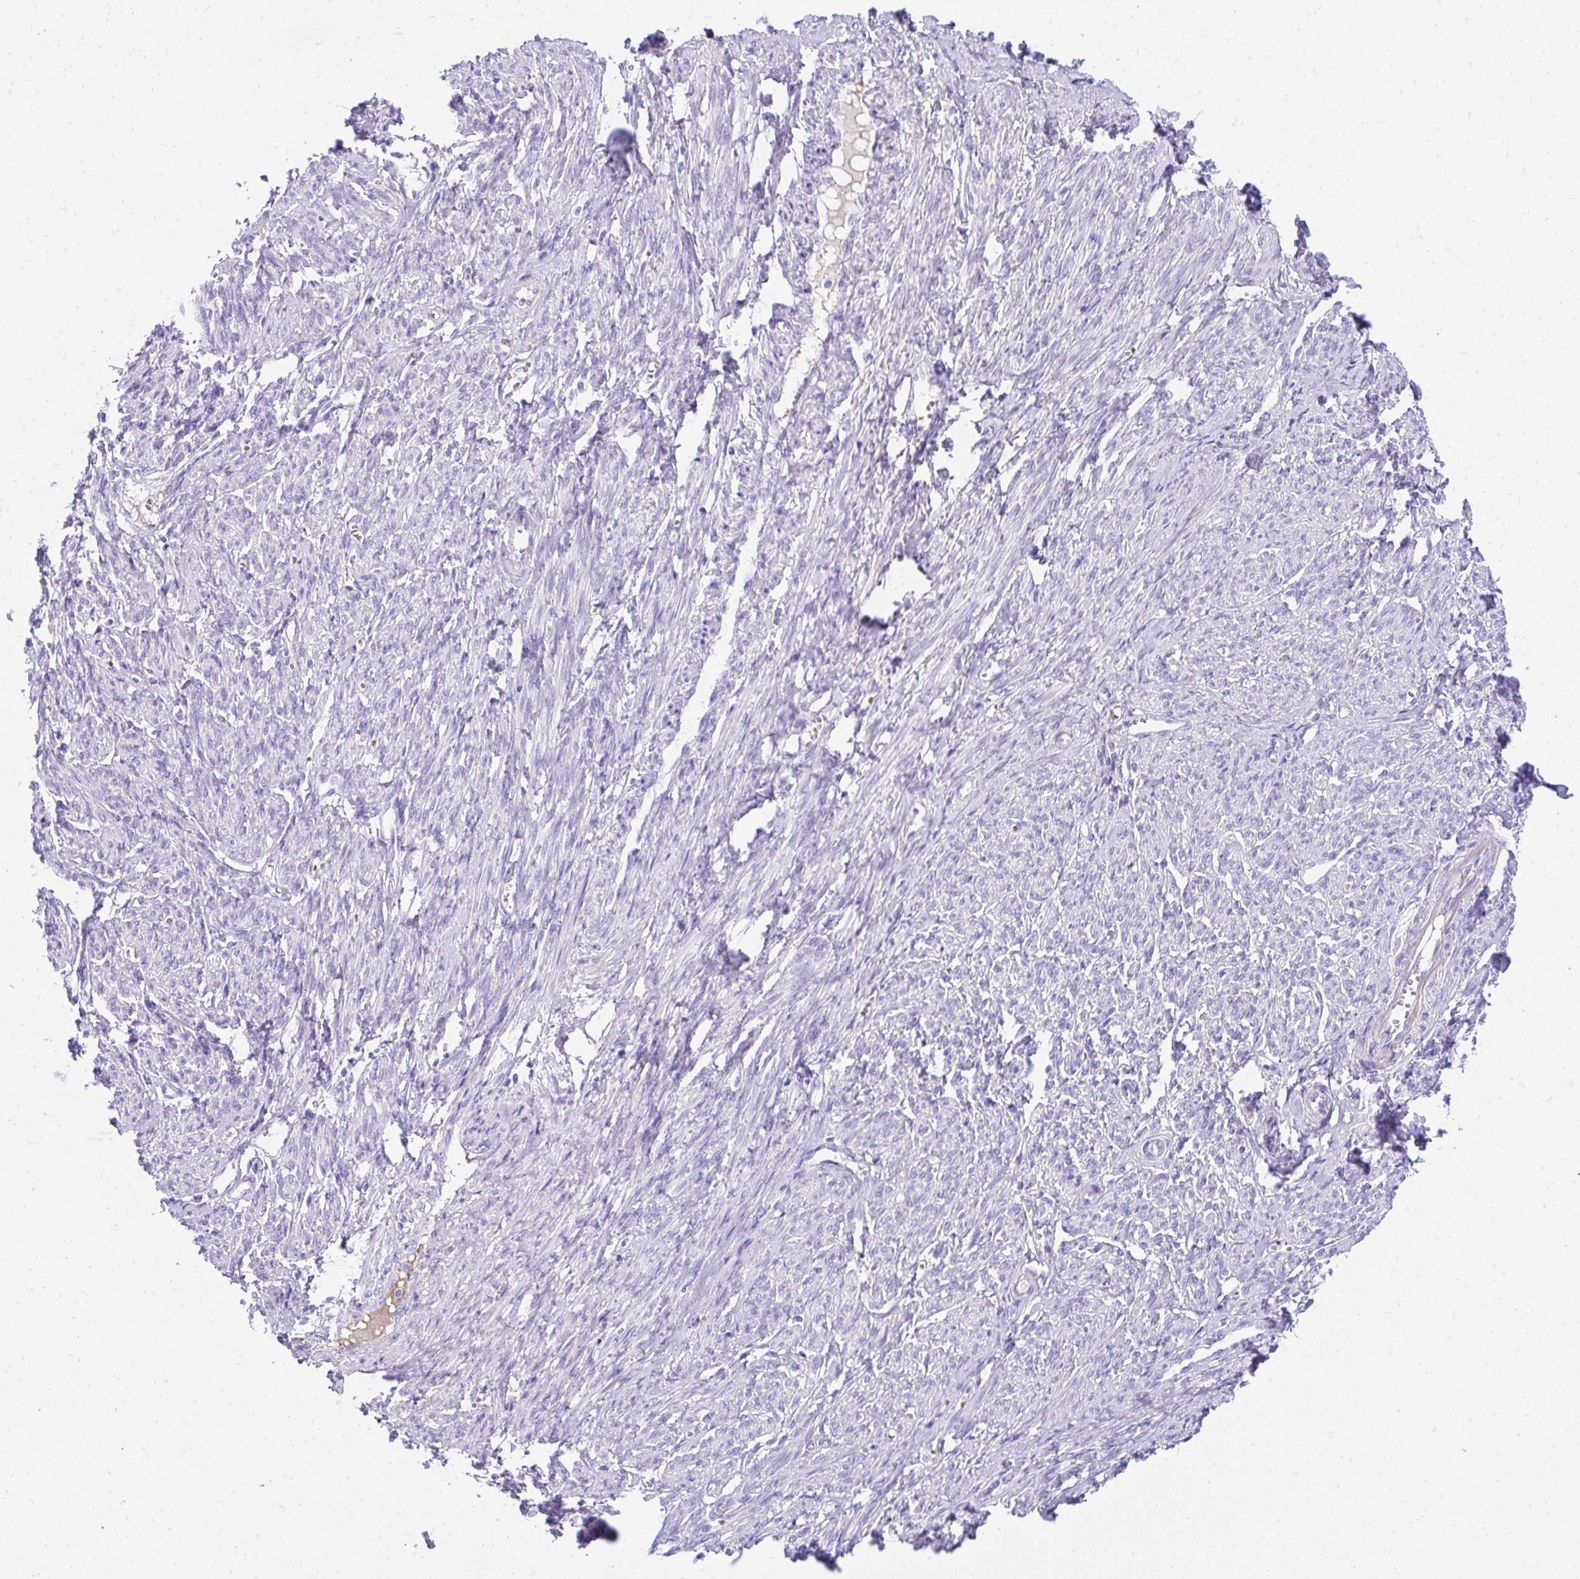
{"staining": {"intensity": "negative", "quantity": "none", "location": "none"}, "tissue": "smooth muscle", "cell_type": "Smooth muscle cells", "image_type": "normal", "snomed": [{"axis": "morphology", "description": "Normal tissue, NOS"}, {"axis": "topography", "description": "Smooth muscle"}], "caption": "Immunohistochemistry (IHC) of normal human smooth muscle demonstrates no positivity in smooth muscle cells.", "gene": "TNNT1", "patient": {"sex": "female", "age": 65}}